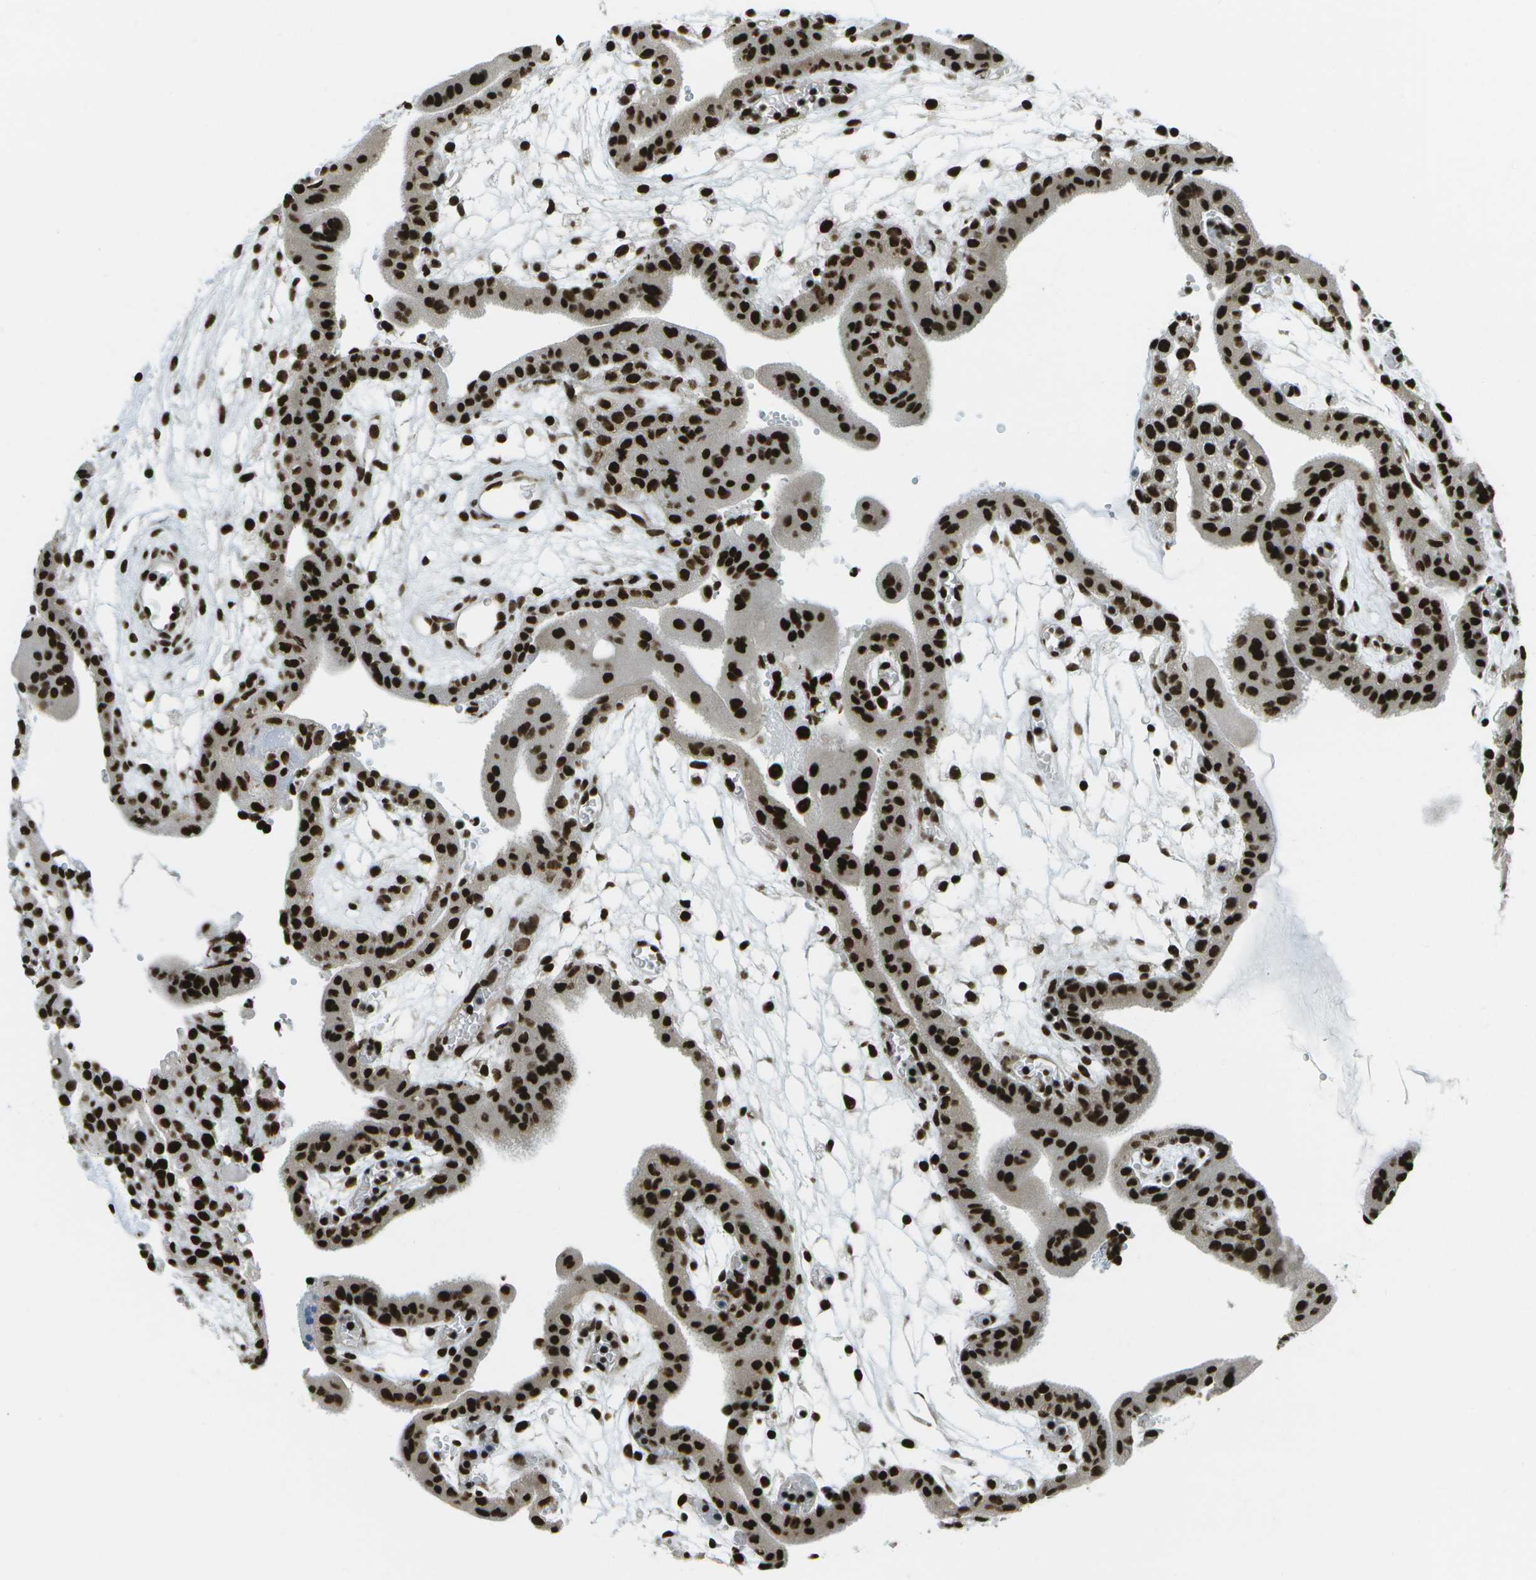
{"staining": {"intensity": "strong", "quantity": ">75%", "location": "nuclear"}, "tissue": "placenta", "cell_type": "Decidual cells", "image_type": "normal", "snomed": [{"axis": "morphology", "description": "Normal tissue, NOS"}, {"axis": "topography", "description": "Placenta"}], "caption": "A high-resolution photomicrograph shows IHC staining of unremarkable placenta, which demonstrates strong nuclear expression in approximately >75% of decidual cells. (DAB = brown stain, brightfield microscopy at high magnification).", "gene": "GLYR1", "patient": {"sex": "female", "age": 18}}